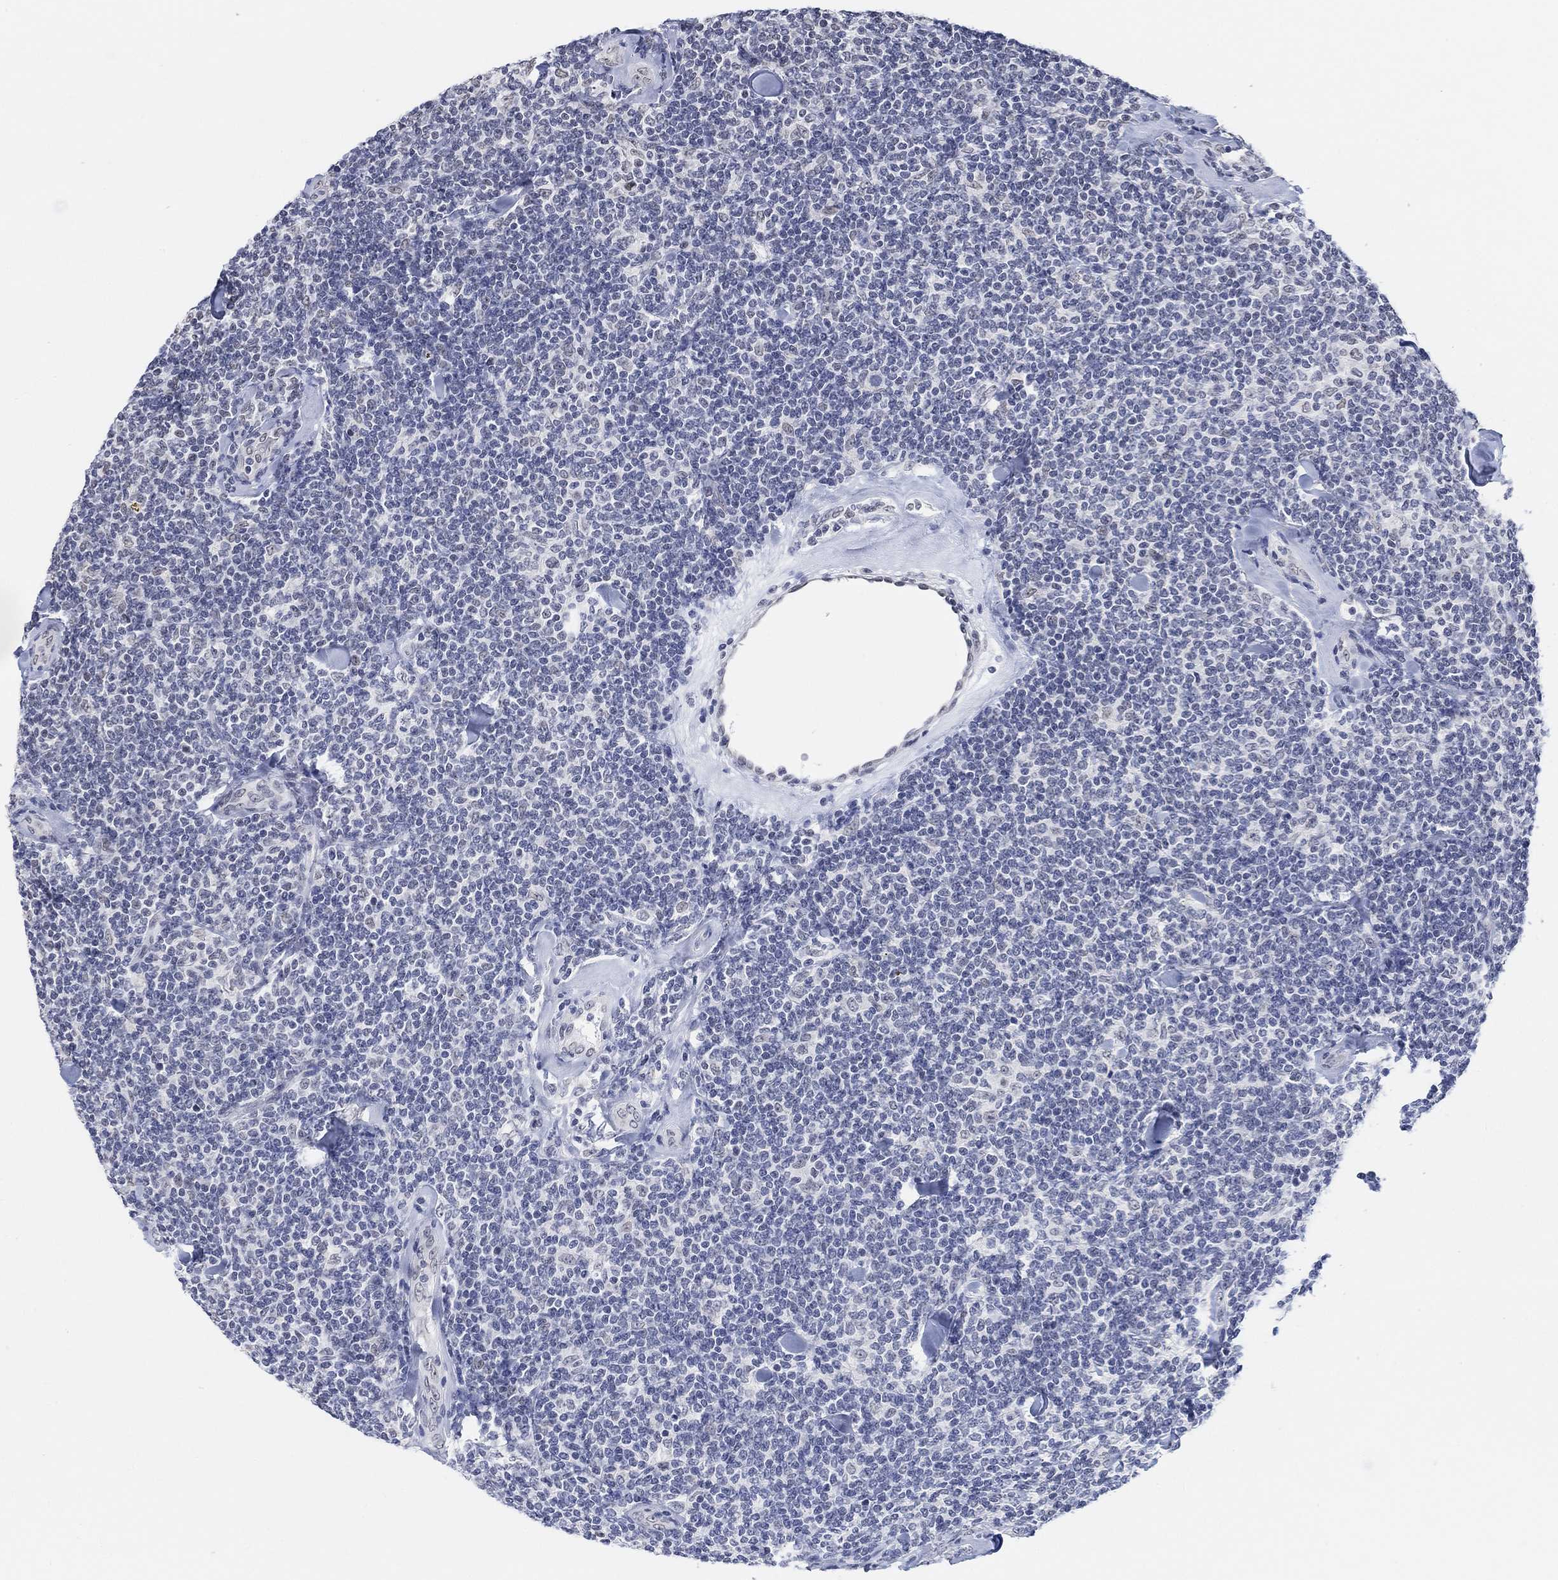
{"staining": {"intensity": "negative", "quantity": "none", "location": "none"}, "tissue": "lymphoma", "cell_type": "Tumor cells", "image_type": "cancer", "snomed": [{"axis": "morphology", "description": "Malignant lymphoma, non-Hodgkin's type, Low grade"}, {"axis": "topography", "description": "Lymph node"}], "caption": "This is an immunohistochemistry photomicrograph of human low-grade malignant lymphoma, non-Hodgkin's type. There is no expression in tumor cells.", "gene": "PURG", "patient": {"sex": "female", "age": 56}}